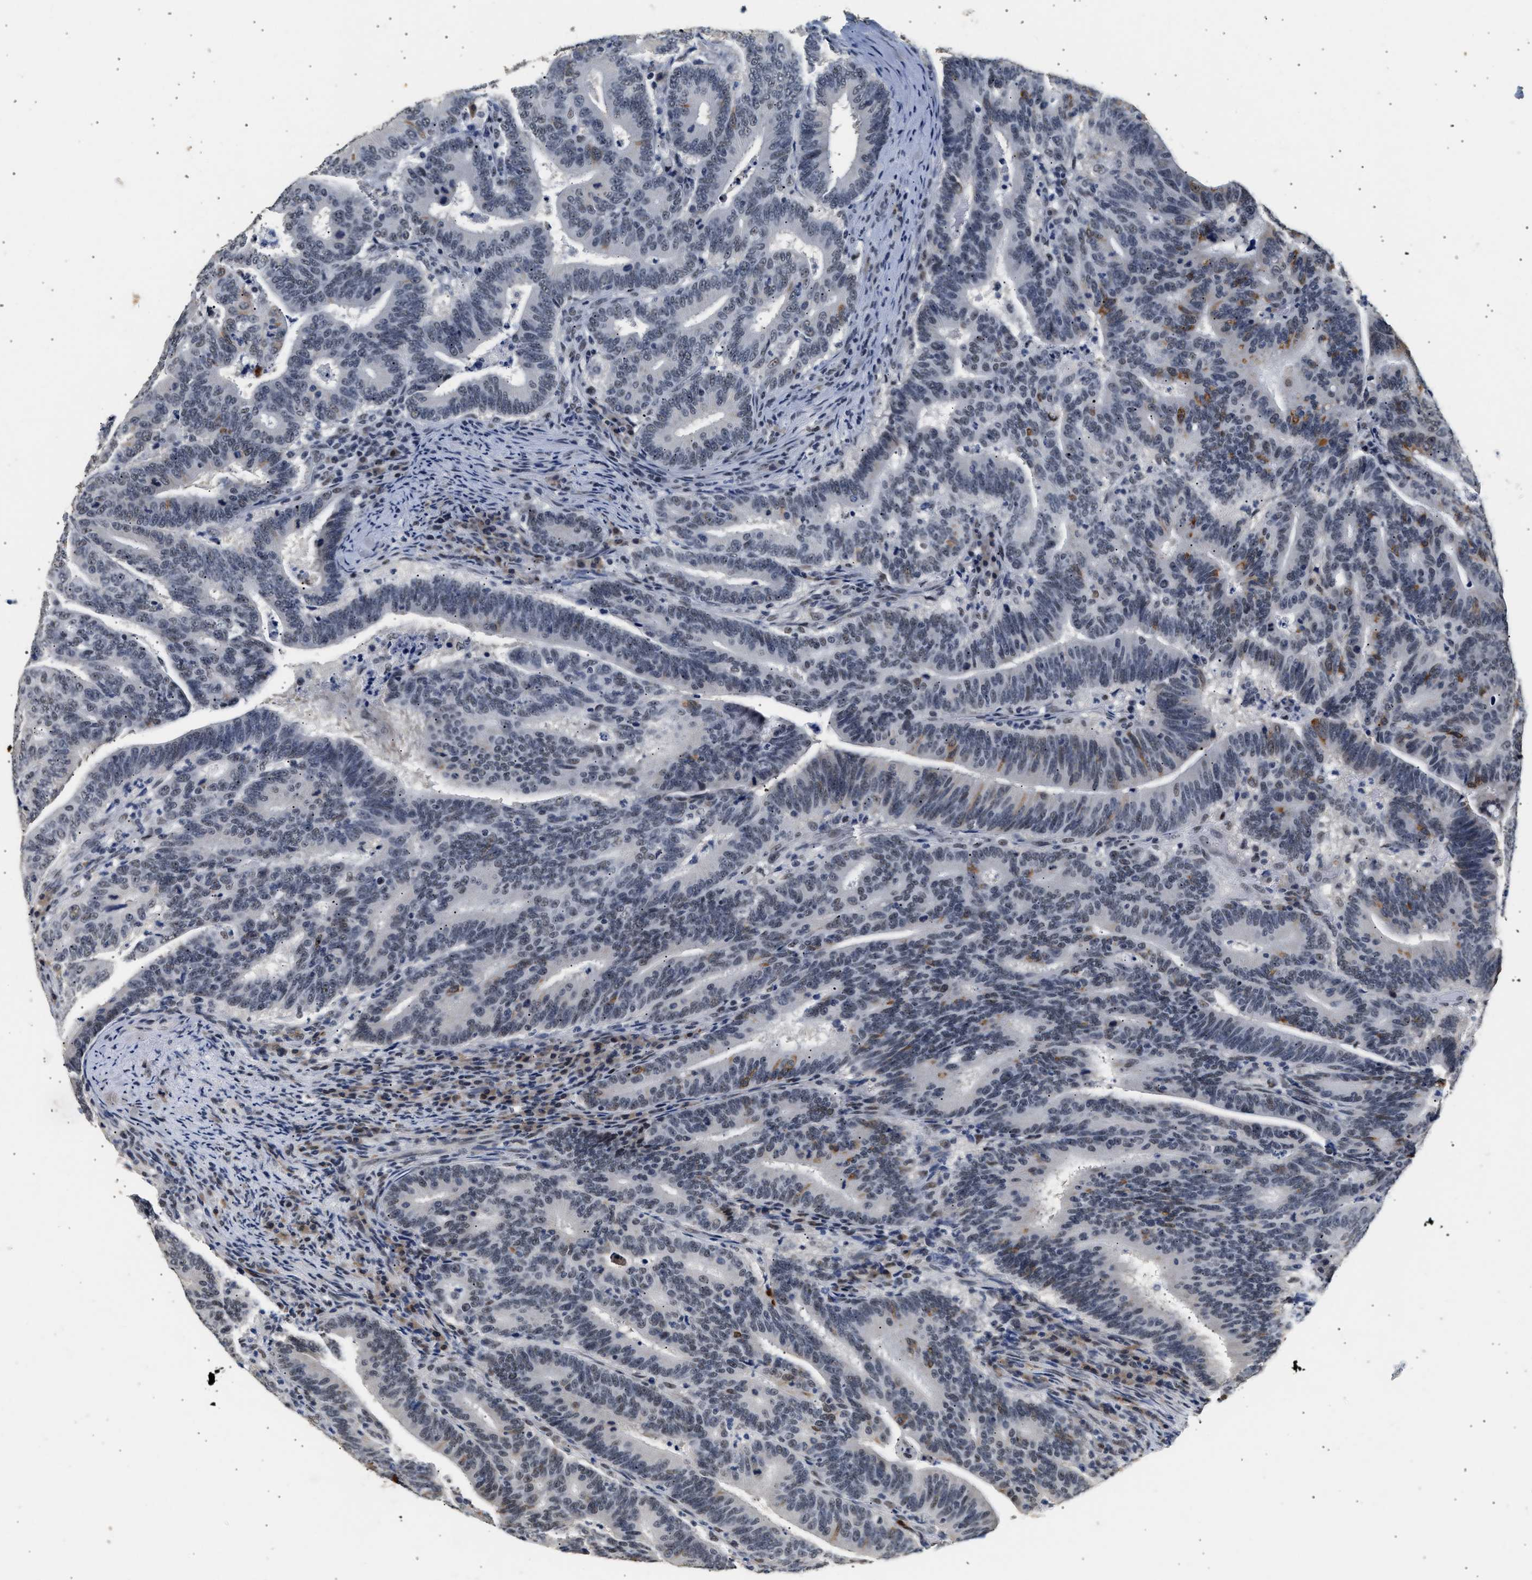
{"staining": {"intensity": "negative", "quantity": "none", "location": "none"}, "tissue": "colorectal cancer", "cell_type": "Tumor cells", "image_type": "cancer", "snomed": [{"axis": "morphology", "description": "Adenocarcinoma, NOS"}, {"axis": "topography", "description": "Colon"}], "caption": "Colorectal cancer was stained to show a protein in brown. There is no significant positivity in tumor cells. Nuclei are stained in blue.", "gene": "THOC1", "patient": {"sex": "female", "age": 66}}